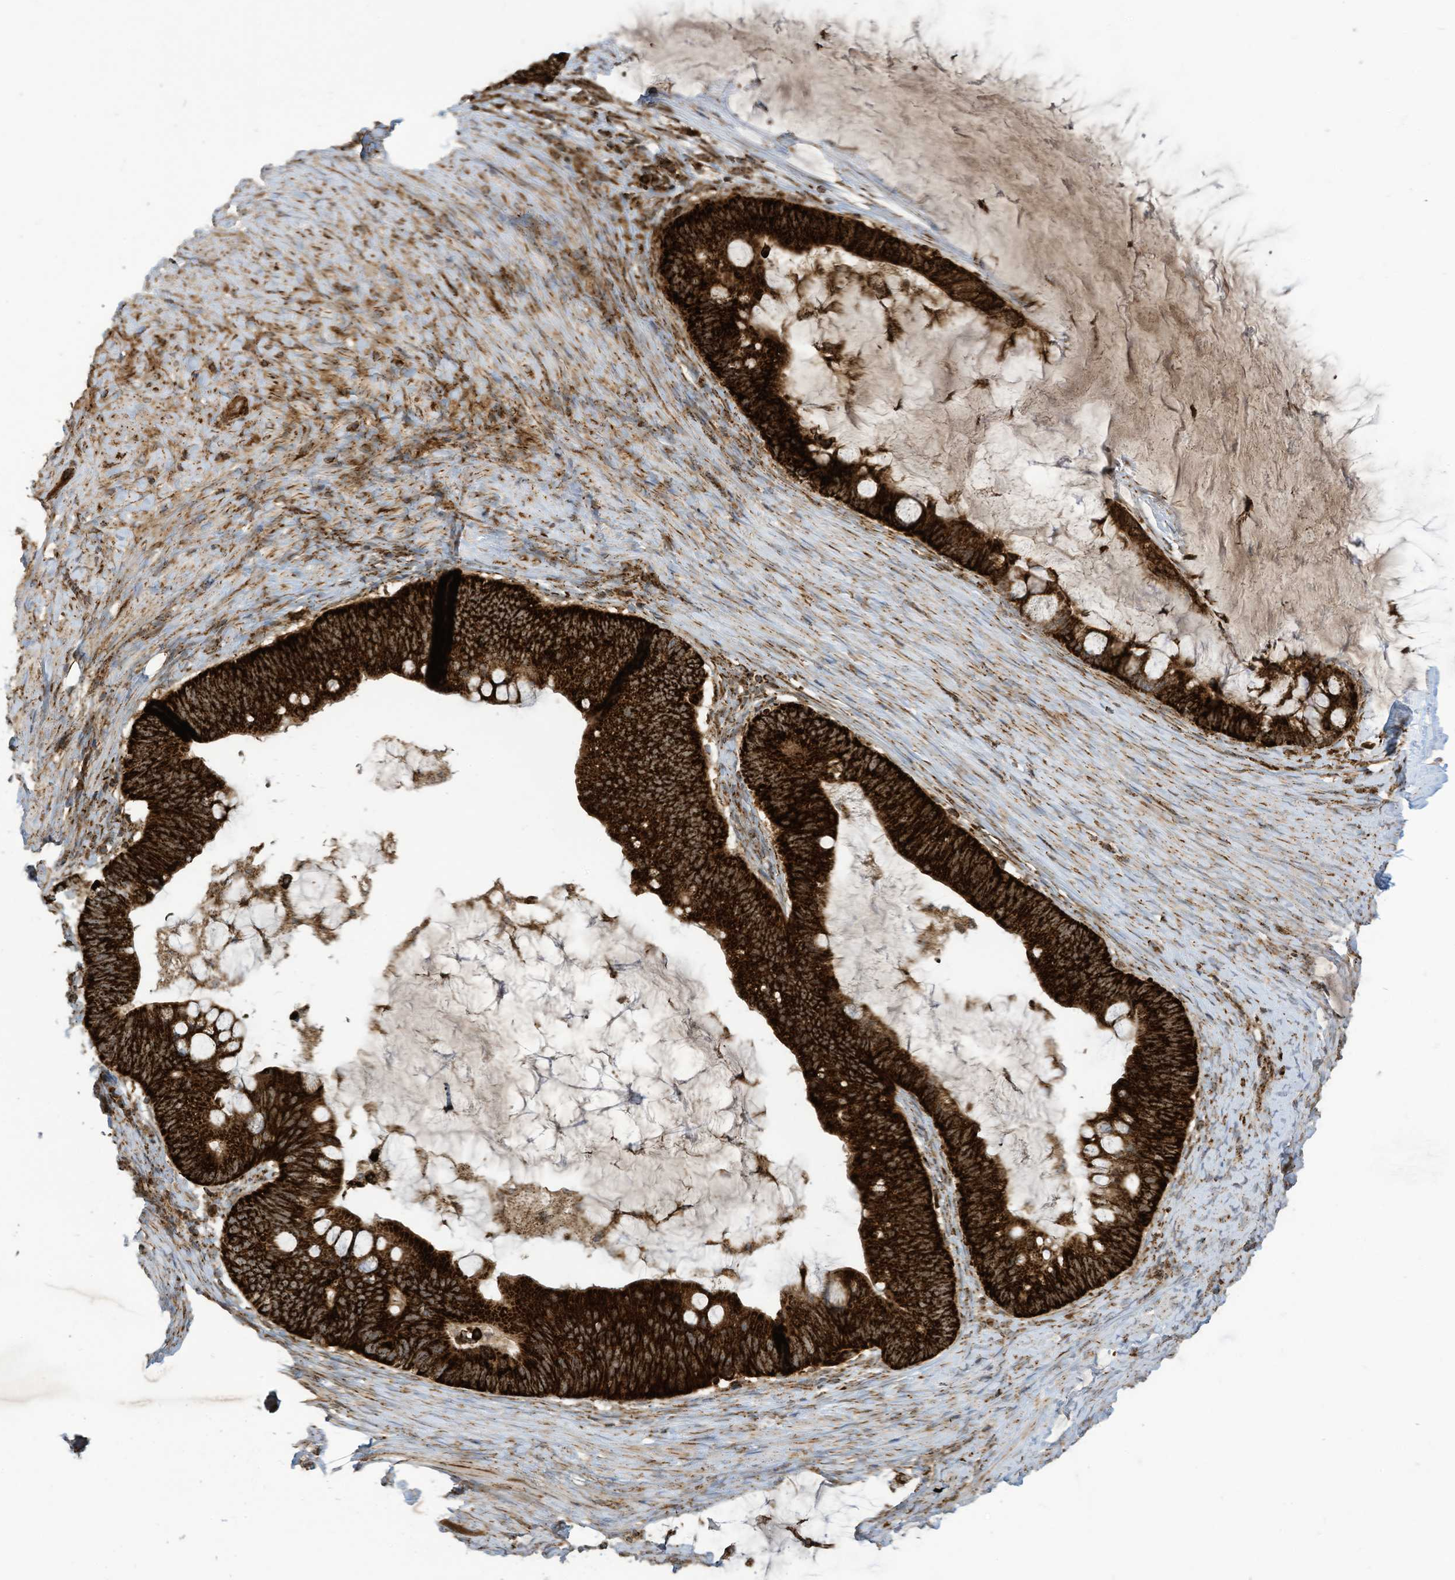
{"staining": {"intensity": "strong", "quantity": ">75%", "location": "cytoplasmic/membranous"}, "tissue": "ovarian cancer", "cell_type": "Tumor cells", "image_type": "cancer", "snomed": [{"axis": "morphology", "description": "Cystadenocarcinoma, mucinous, NOS"}, {"axis": "topography", "description": "Ovary"}], "caption": "Tumor cells demonstrate strong cytoplasmic/membranous staining in about >75% of cells in ovarian cancer. (brown staining indicates protein expression, while blue staining denotes nuclei).", "gene": "COX10", "patient": {"sex": "female", "age": 61}}